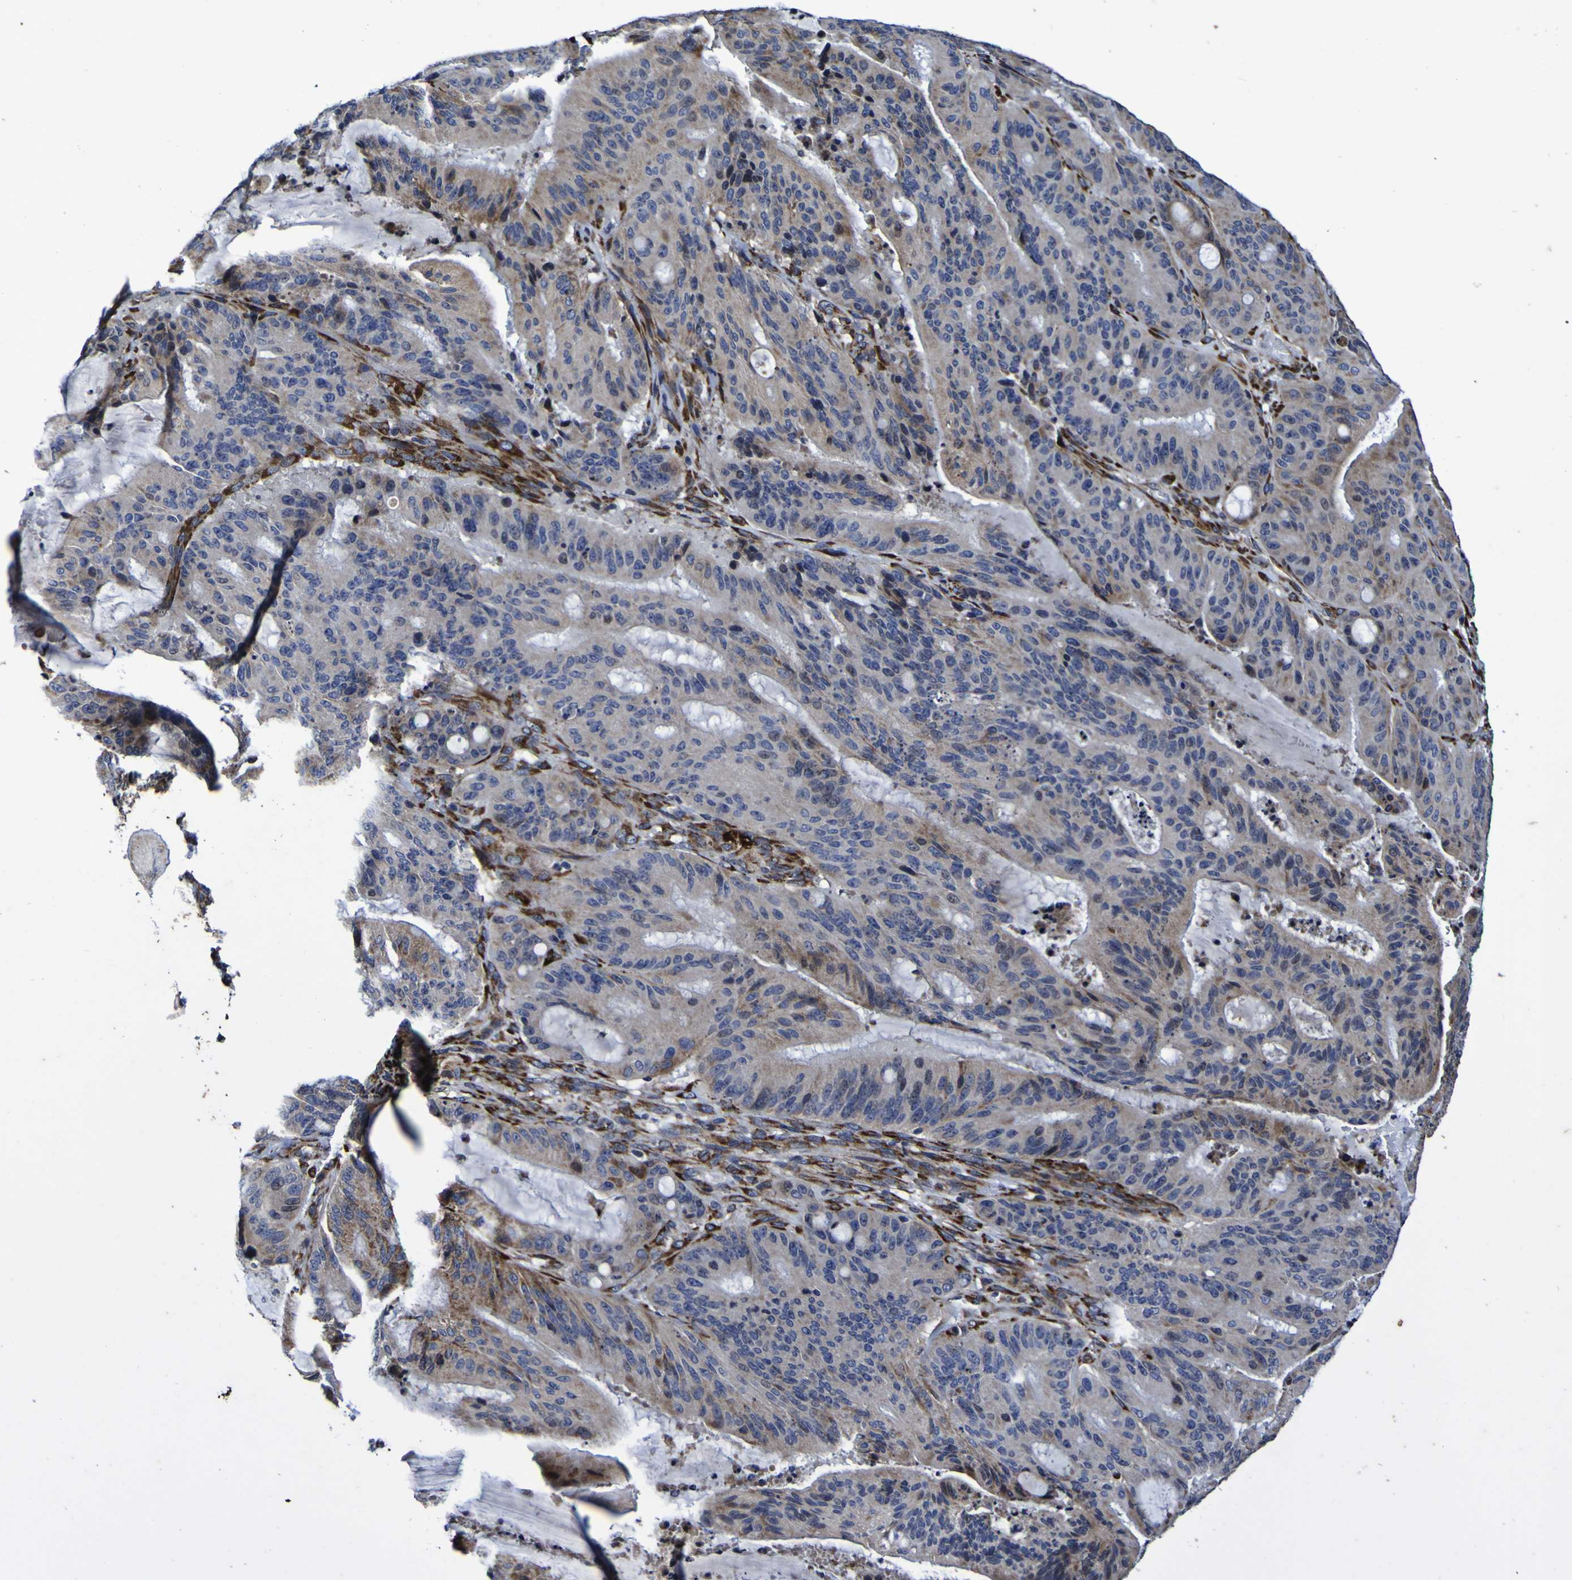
{"staining": {"intensity": "weak", "quantity": "<25%", "location": "cytoplasmic/membranous"}, "tissue": "liver cancer", "cell_type": "Tumor cells", "image_type": "cancer", "snomed": [{"axis": "morphology", "description": "Cholangiocarcinoma"}, {"axis": "topography", "description": "Liver"}], "caption": "DAB immunohistochemical staining of cholangiocarcinoma (liver) demonstrates no significant expression in tumor cells. (DAB (3,3'-diaminobenzidine) immunohistochemistry (IHC) with hematoxylin counter stain).", "gene": "P3H1", "patient": {"sex": "female", "age": 73}}